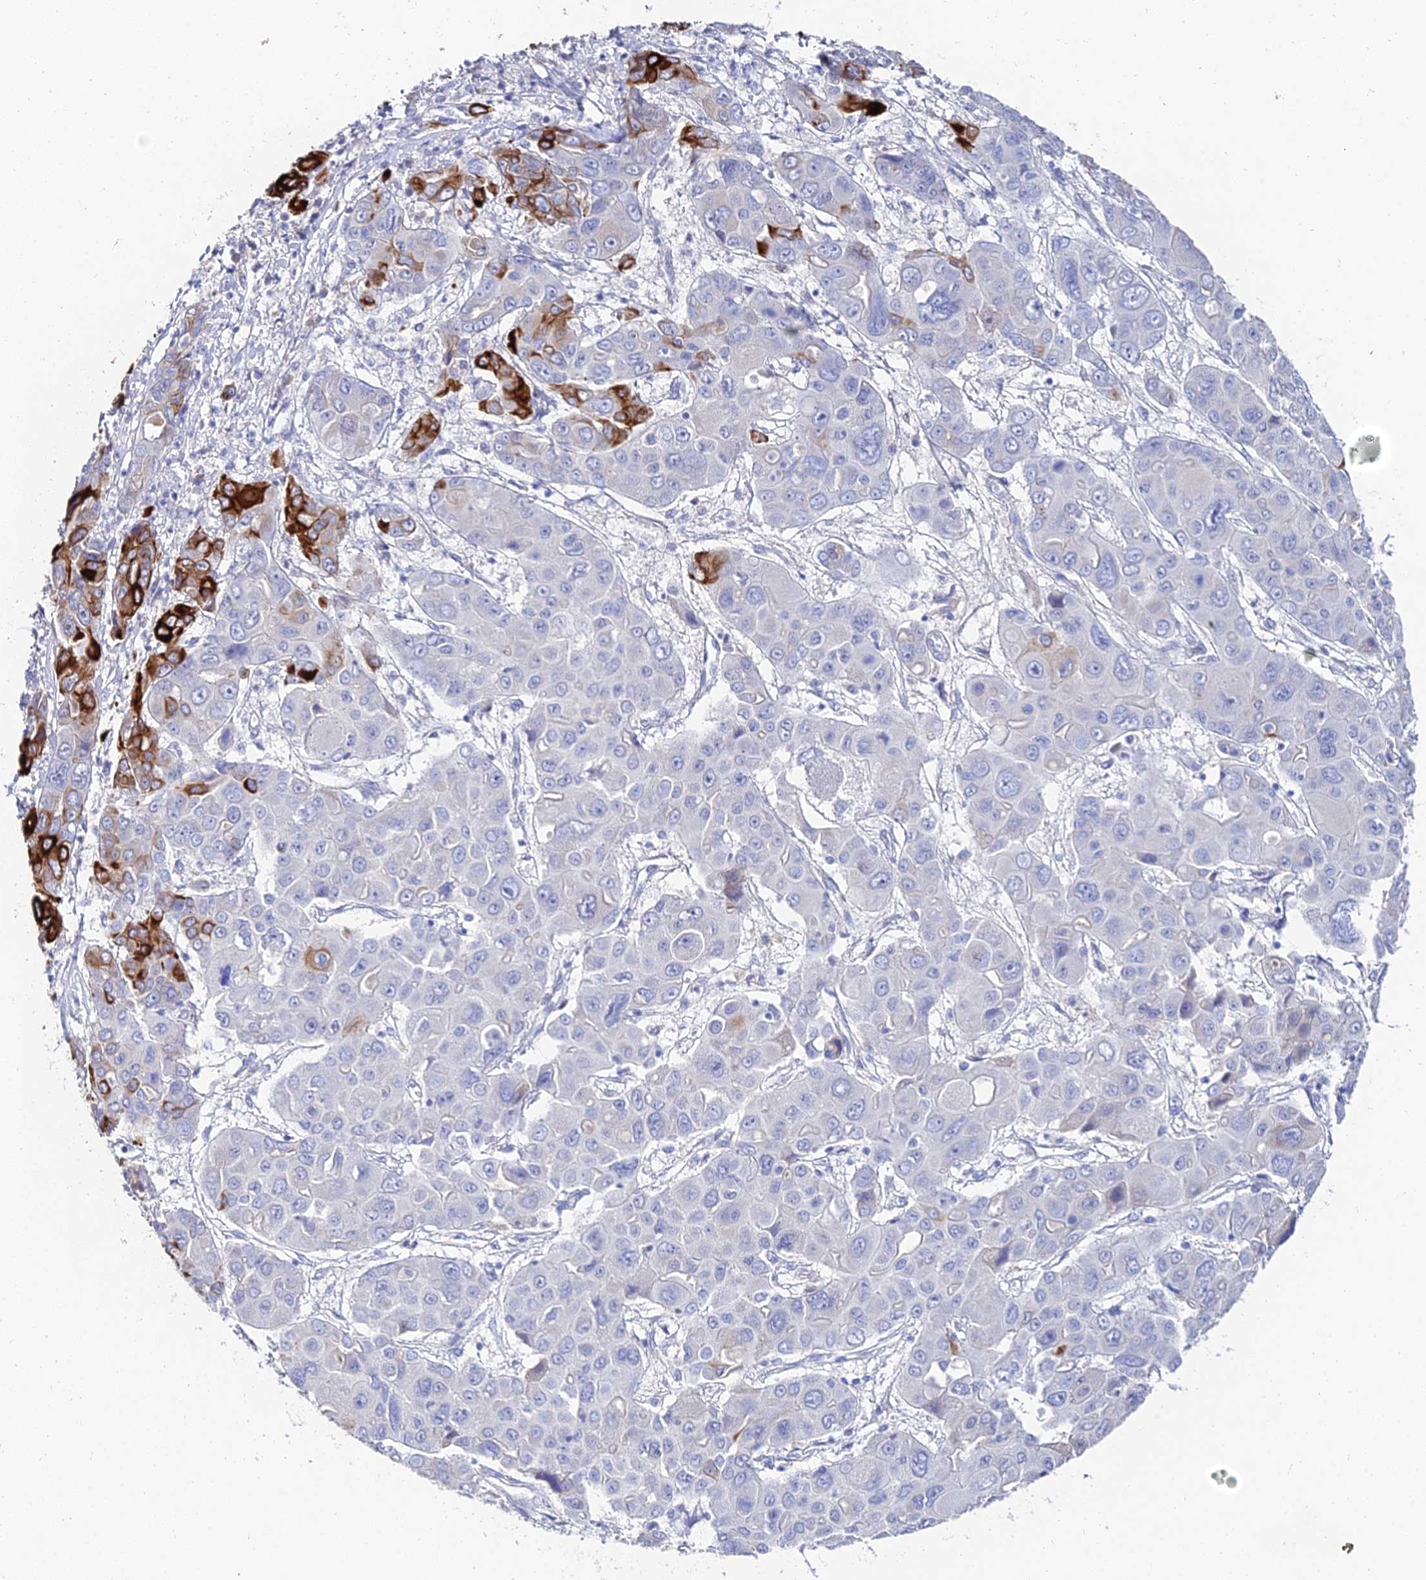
{"staining": {"intensity": "strong", "quantity": "<25%", "location": "cytoplasmic/membranous"}, "tissue": "liver cancer", "cell_type": "Tumor cells", "image_type": "cancer", "snomed": [{"axis": "morphology", "description": "Cholangiocarcinoma"}, {"axis": "topography", "description": "Liver"}], "caption": "About <25% of tumor cells in liver cancer (cholangiocarcinoma) exhibit strong cytoplasmic/membranous protein positivity as visualized by brown immunohistochemical staining.", "gene": "KRT17", "patient": {"sex": "male", "age": 67}}